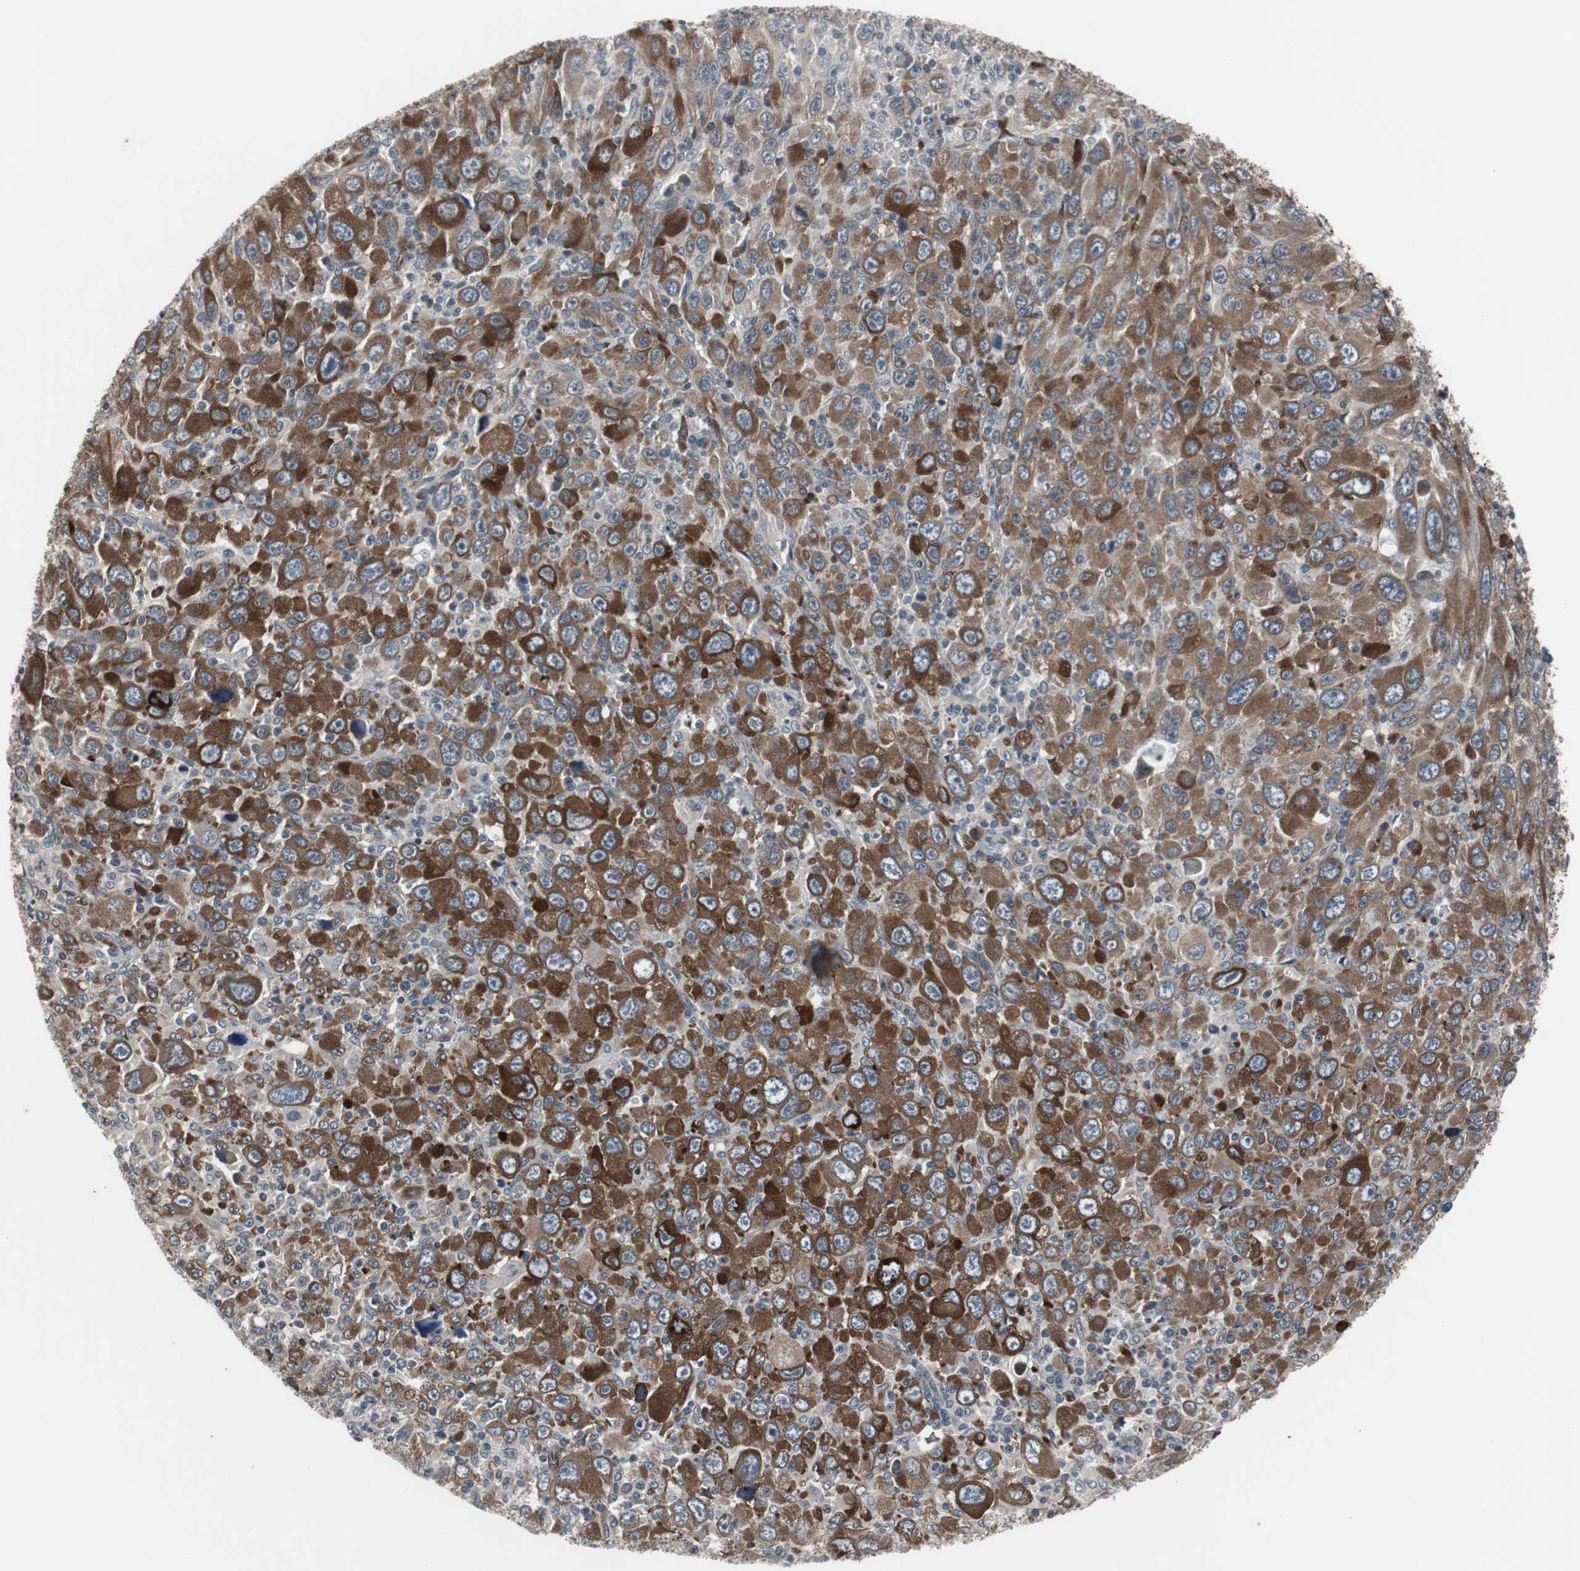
{"staining": {"intensity": "moderate", "quantity": ">75%", "location": "cytoplasmic/membranous"}, "tissue": "melanoma", "cell_type": "Tumor cells", "image_type": "cancer", "snomed": [{"axis": "morphology", "description": "Malignant melanoma, Metastatic site"}, {"axis": "topography", "description": "Skin"}], "caption": "Melanoma stained with IHC exhibits moderate cytoplasmic/membranous positivity in about >75% of tumor cells.", "gene": "CRADD", "patient": {"sex": "female", "age": 56}}